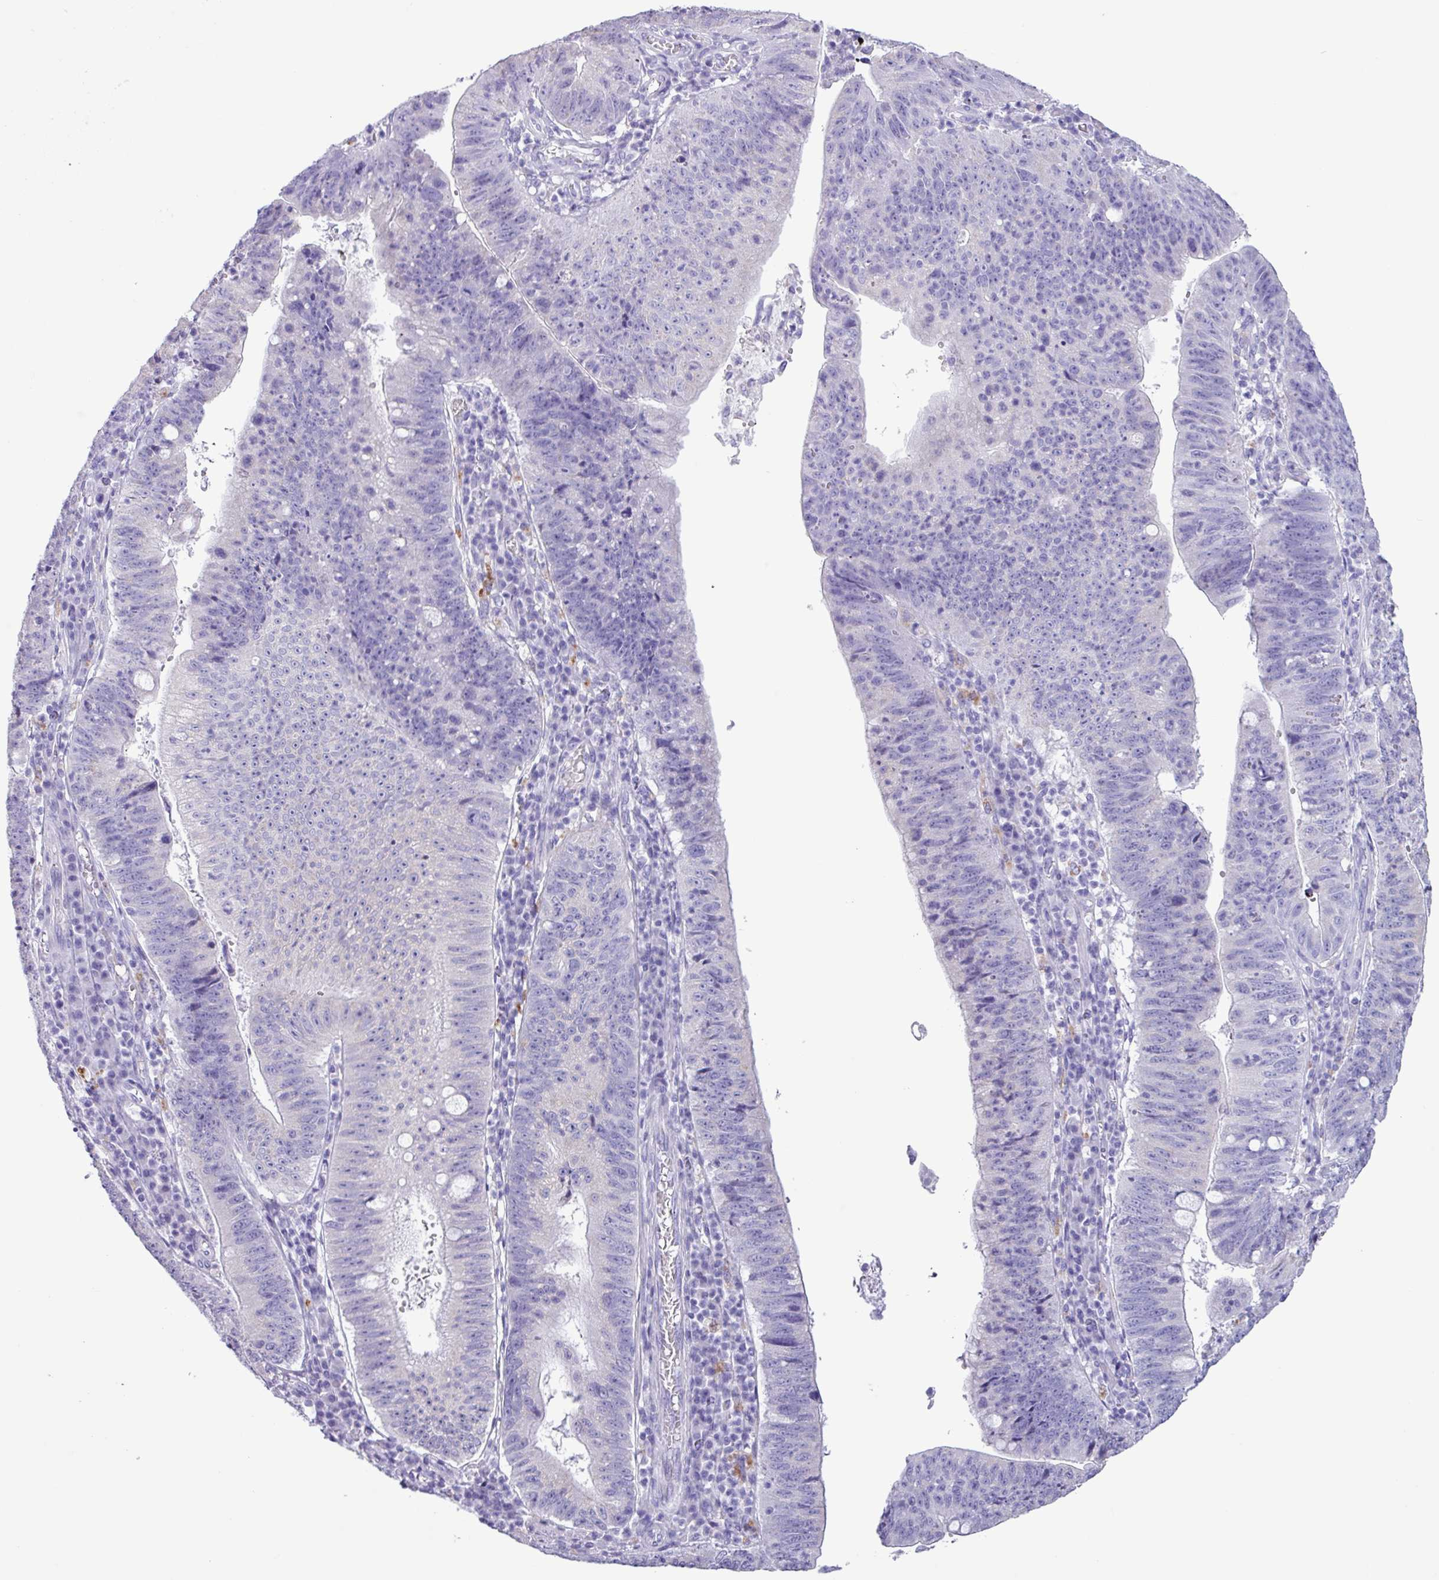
{"staining": {"intensity": "negative", "quantity": "none", "location": "none"}, "tissue": "stomach cancer", "cell_type": "Tumor cells", "image_type": "cancer", "snomed": [{"axis": "morphology", "description": "Adenocarcinoma, NOS"}, {"axis": "topography", "description": "Stomach"}], "caption": "Tumor cells are negative for protein expression in human adenocarcinoma (stomach).", "gene": "AGO3", "patient": {"sex": "male", "age": 59}}